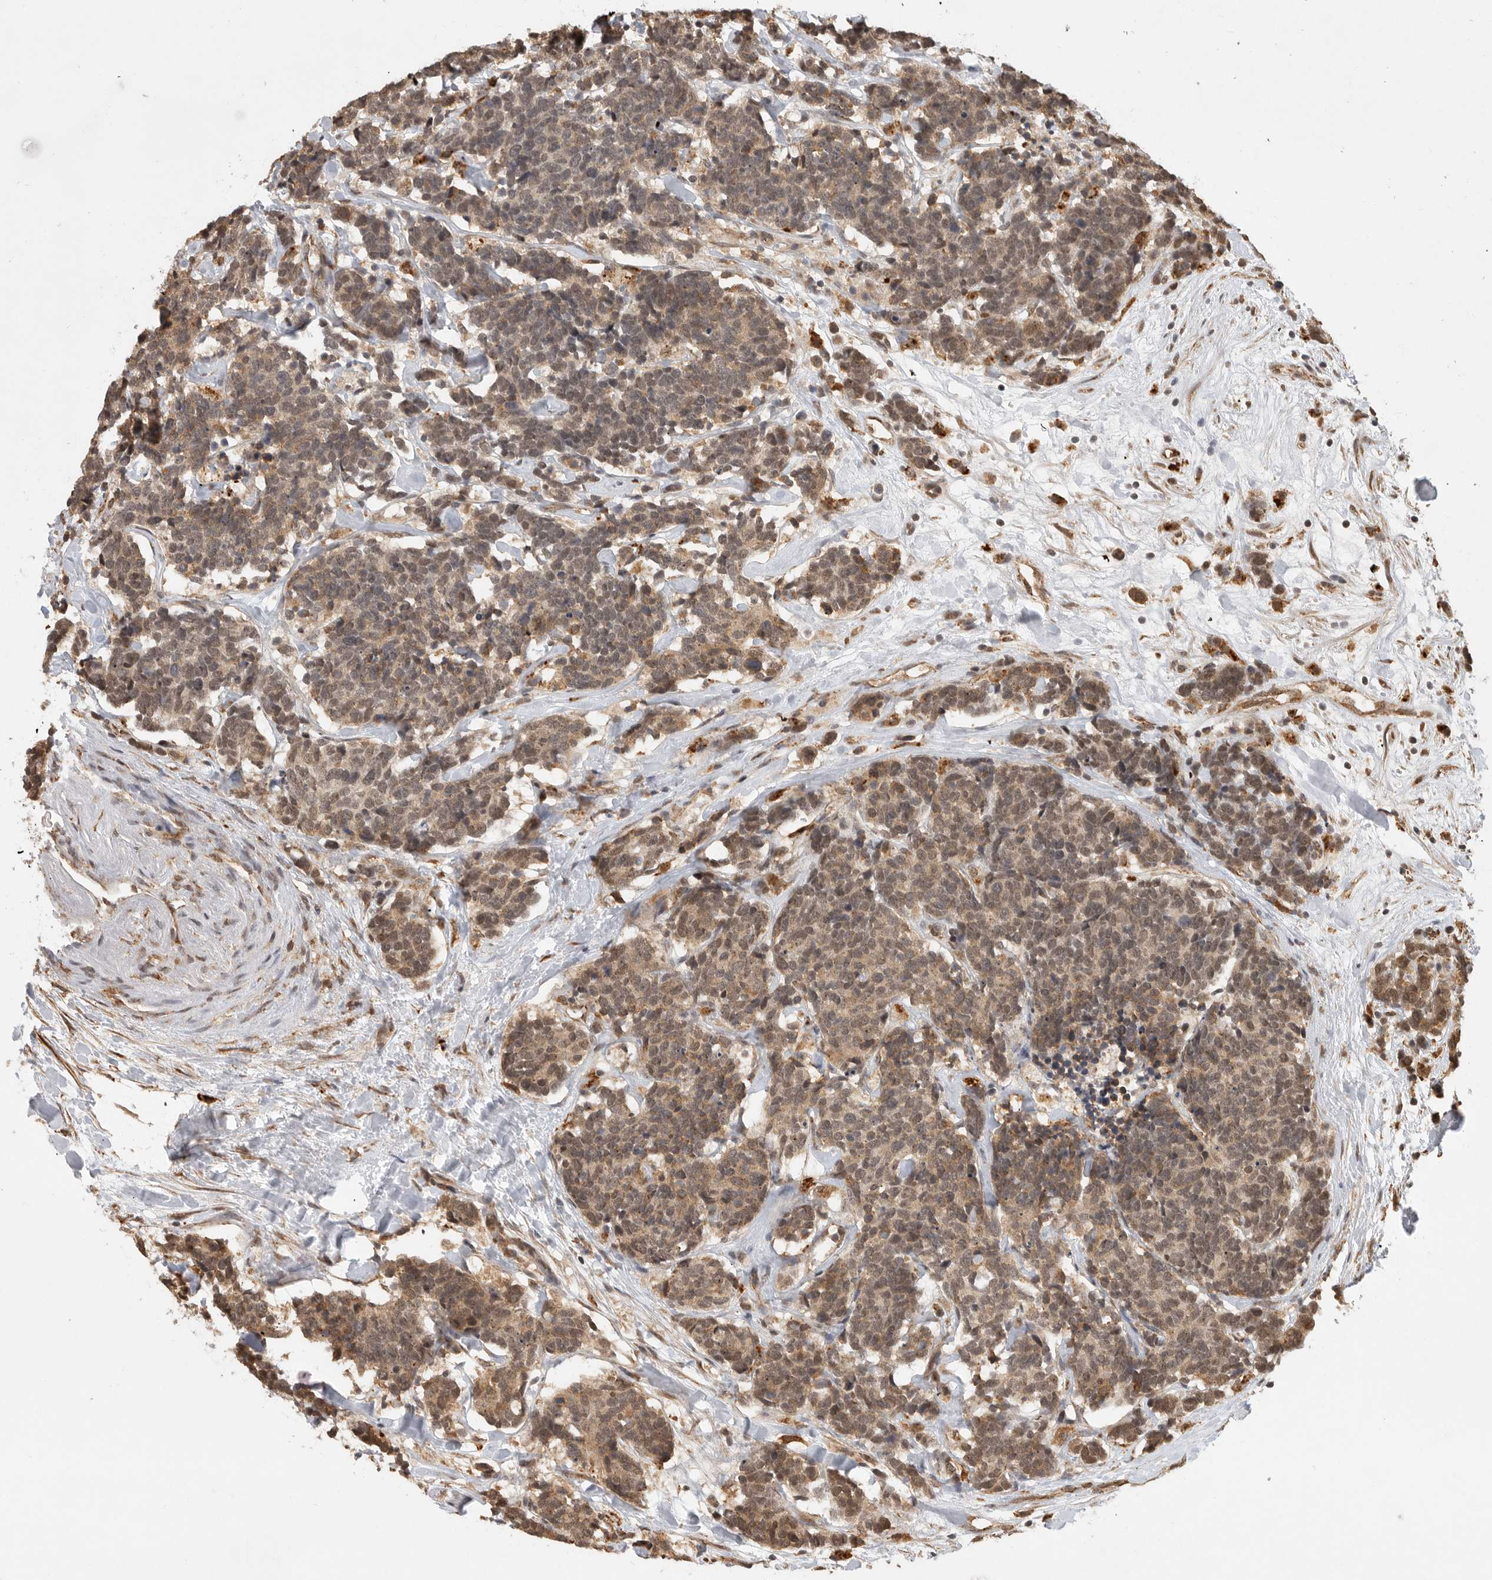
{"staining": {"intensity": "moderate", "quantity": ">75%", "location": "cytoplasmic/membranous"}, "tissue": "carcinoid", "cell_type": "Tumor cells", "image_type": "cancer", "snomed": [{"axis": "morphology", "description": "Carcinoma, NOS"}, {"axis": "morphology", "description": "Carcinoid, malignant, NOS"}, {"axis": "topography", "description": "Urinary bladder"}], "caption": "Carcinoid (malignant) stained with immunohistochemistry displays moderate cytoplasmic/membranous positivity in about >75% of tumor cells.", "gene": "ZNF83", "patient": {"sex": "male", "age": 57}}